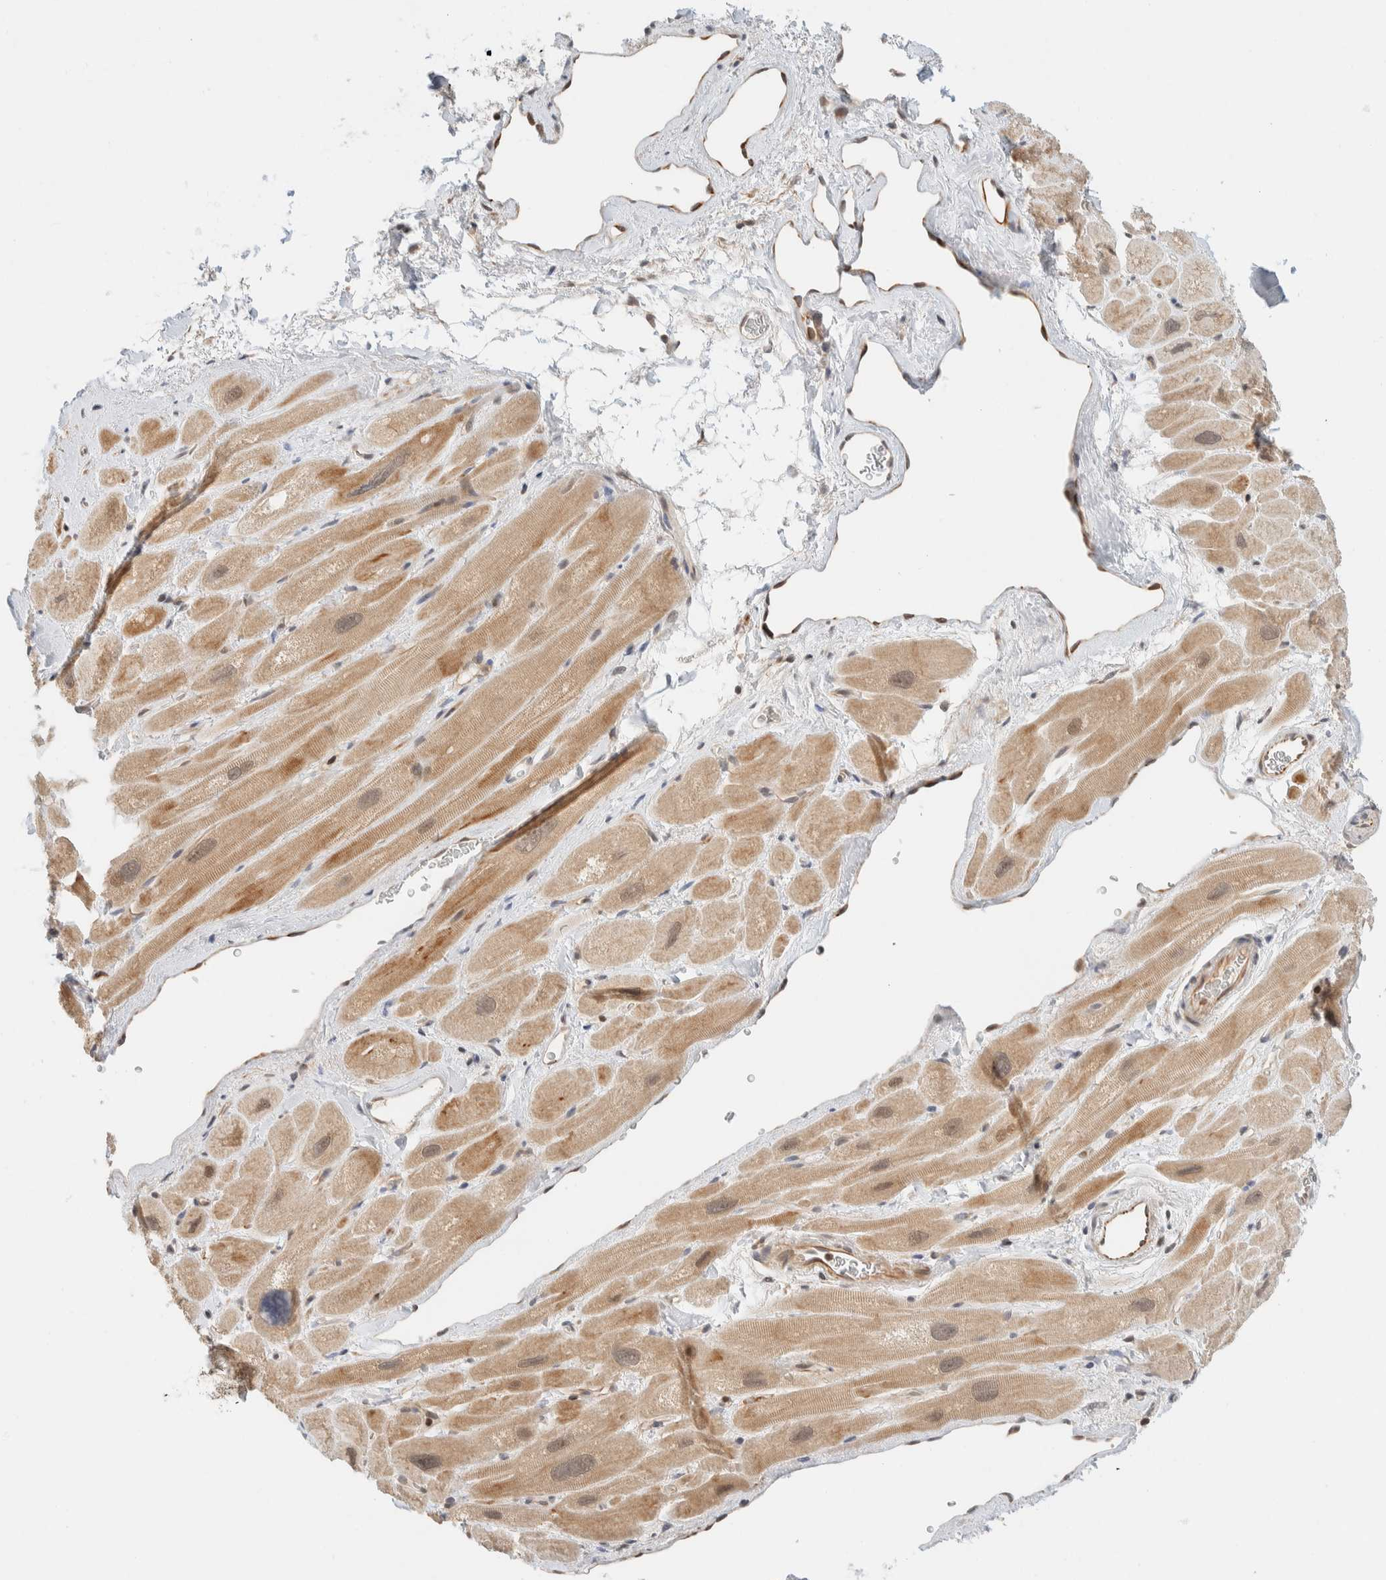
{"staining": {"intensity": "weak", "quantity": "25%-75%", "location": "cytoplasmic/membranous"}, "tissue": "heart muscle", "cell_type": "Cardiomyocytes", "image_type": "normal", "snomed": [{"axis": "morphology", "description": "Normal tissue, NOS"}, {"axis": "topography", "description": "Heart"}], "caption": "An immunohistochemistry (IHC) micrograph of benign tissue is shown. Protein staining in brown shows weak cytoplasmic/membranous positivity in heart muscle within cardiomyocytes. Using DAB (3,3'-diaminobenzidine) (brown) and hematoxylin (blue) stains, captured at high magnification using brightfield microscopy.", "gene": "C8orf76", "patient": {"sex": "male", "age": 49}}